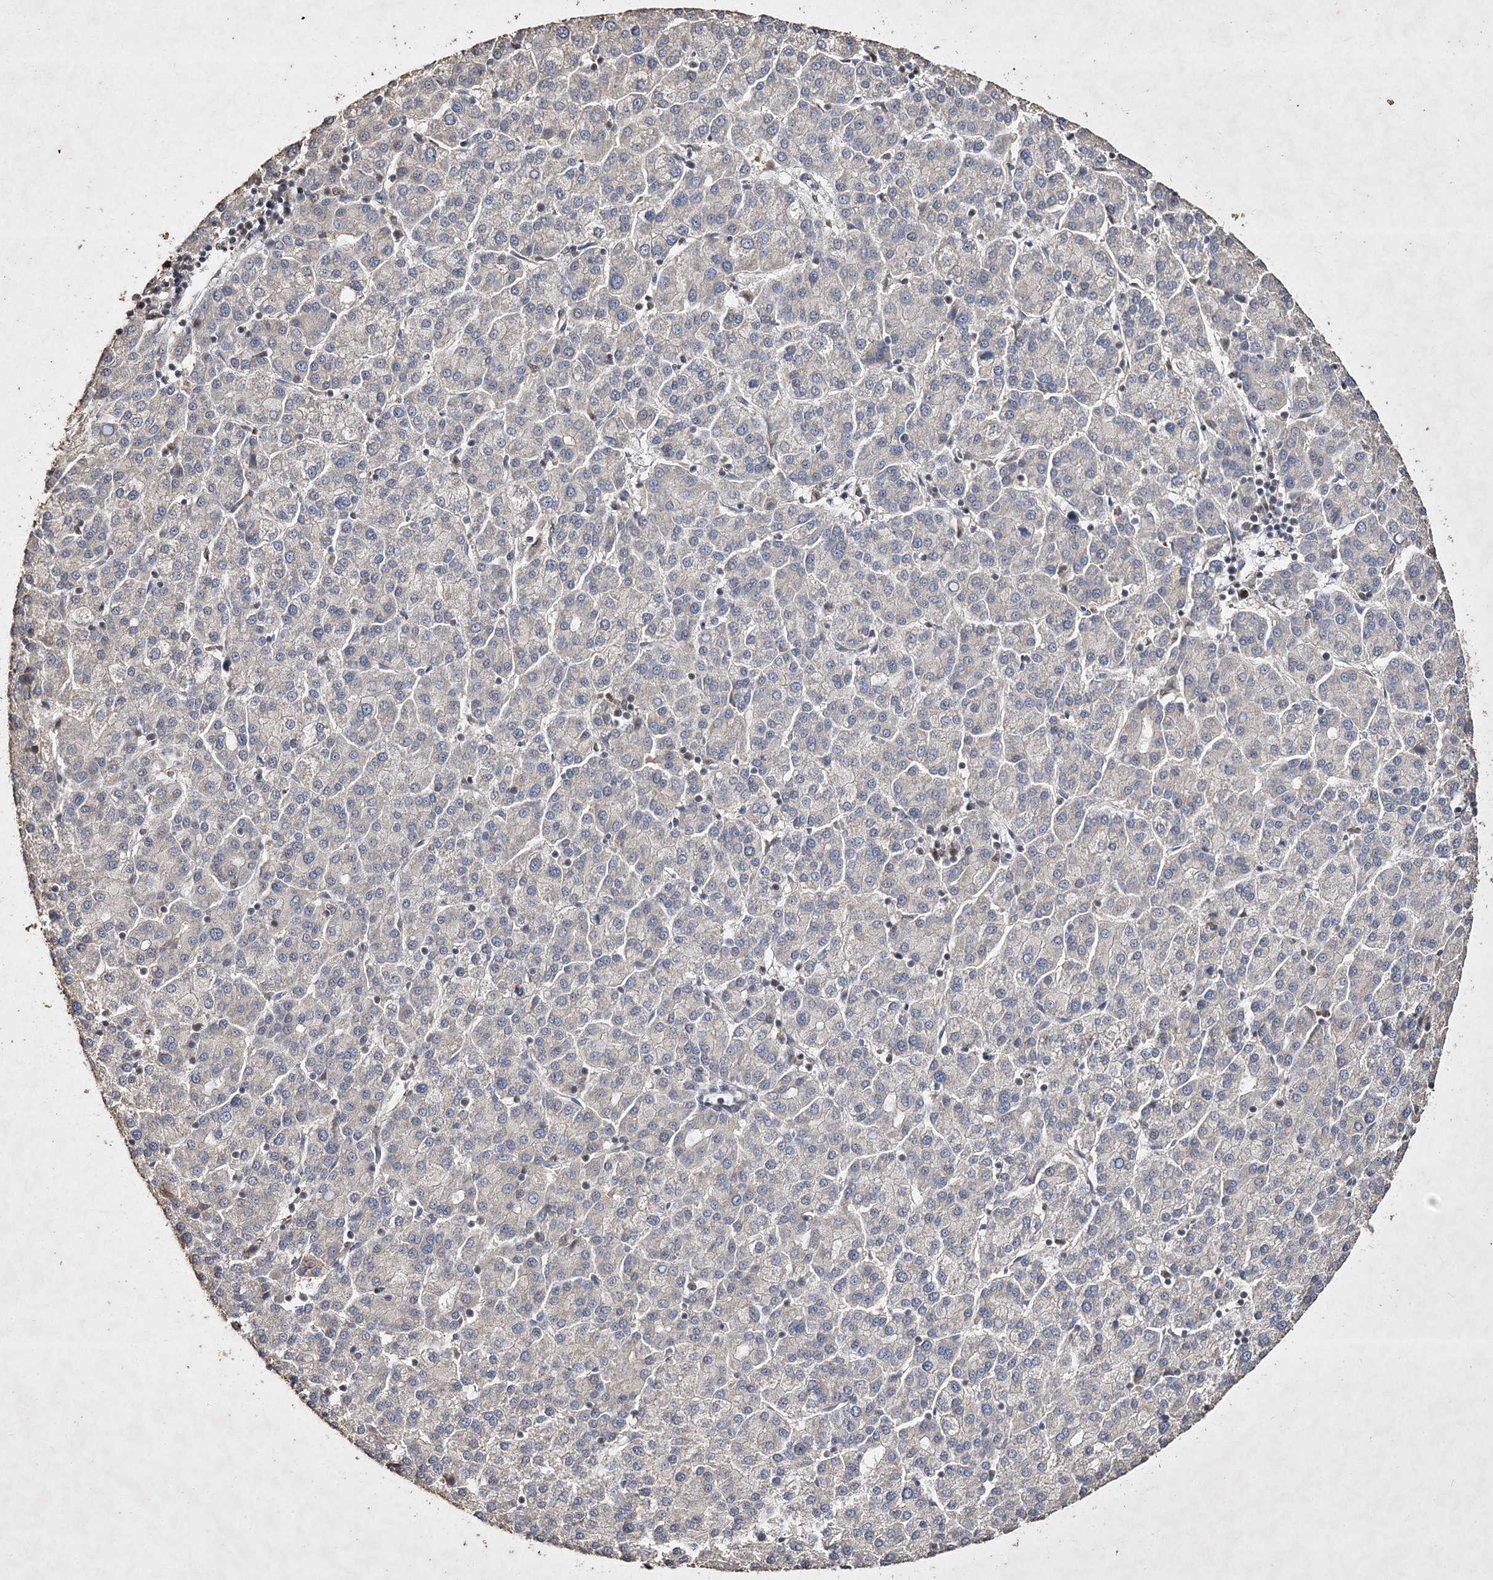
{"staining": {"intensity": "negative", "quantity": "none", "location": "none"}, "tissue": "liver cancer", "cell_type": "Tumor cells", "image_type": "cancer", "snomed": [{"axis": "morphology", "description": "Carcinoma, Hepatocellular, NOS"}, {"axis": "topography", "description": "Liver"}], "caption": "A high-resolution histopathology image shows immunohistochemistry staining of hepatocellular carcinoma (liver), which shows no significant staining in tumor cells.", "gene": "C3orf38", "patient": {"sex": "female", "age": 58}}